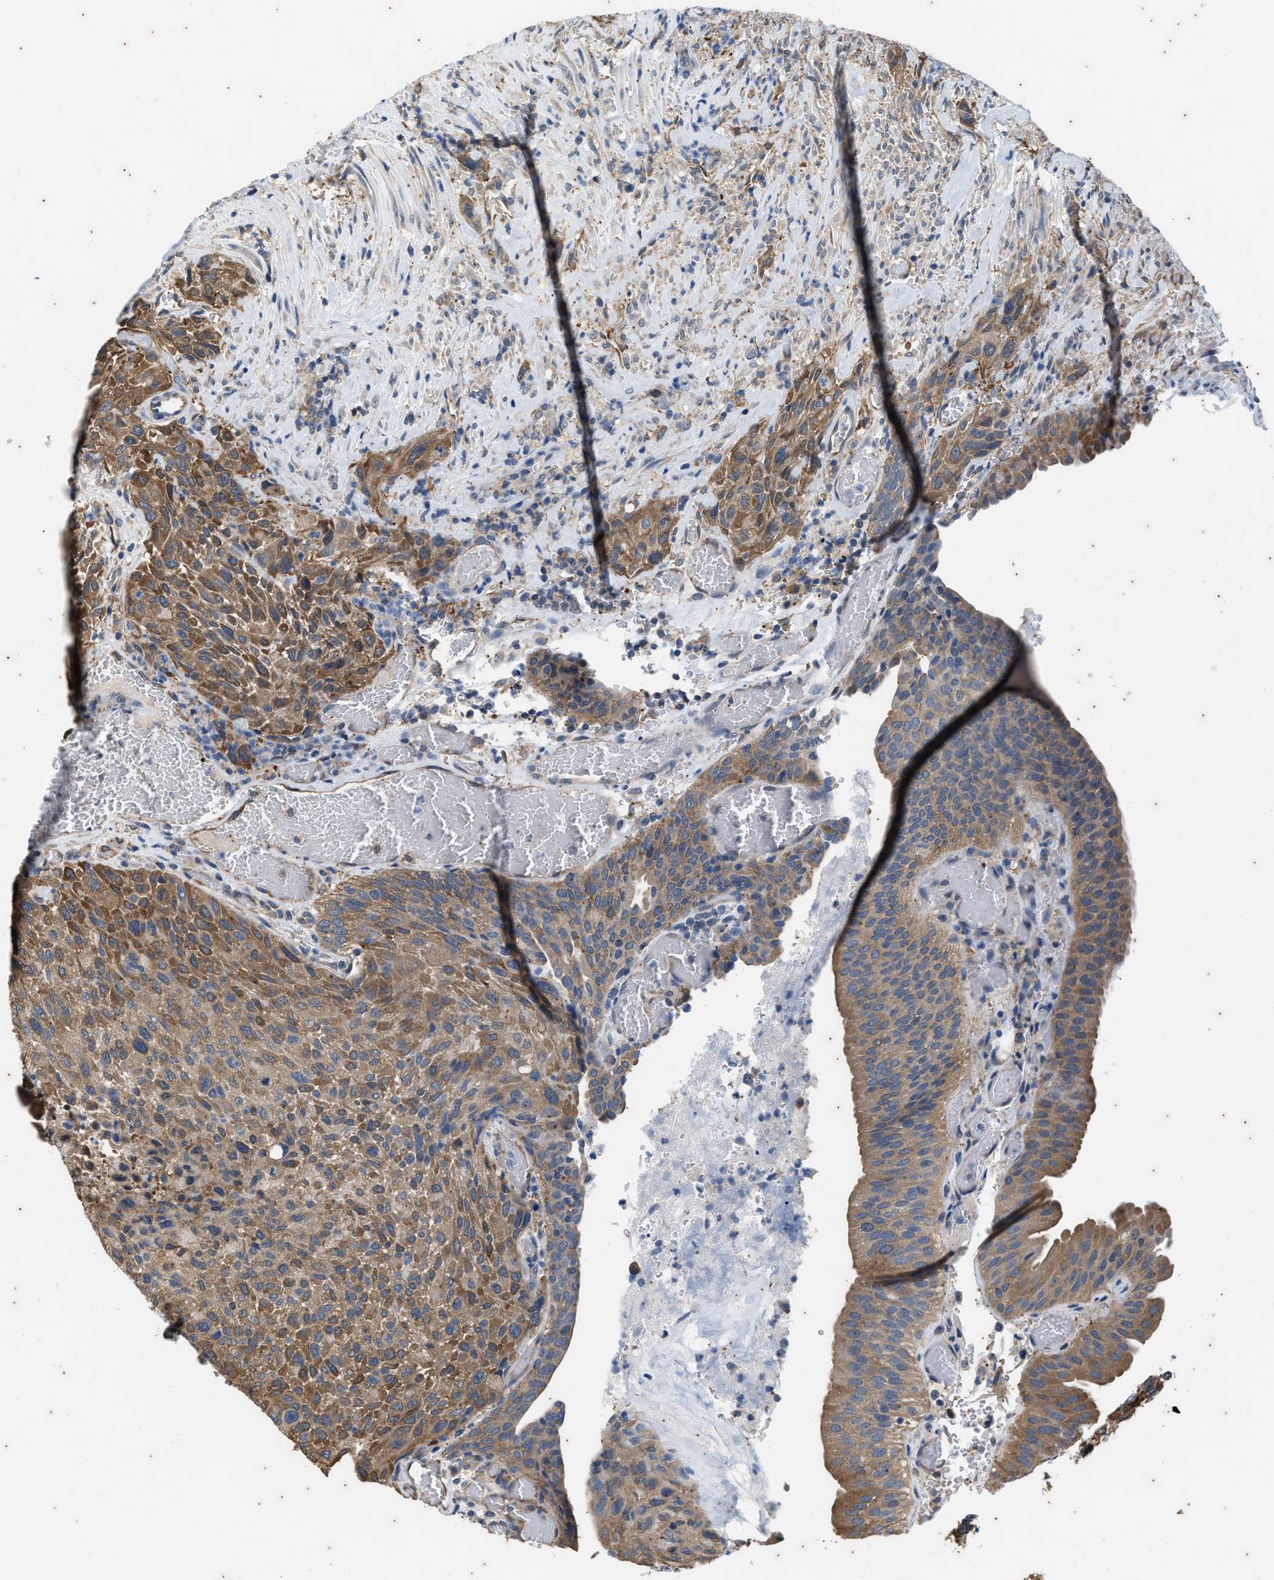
{"staining": {"intensity": "moderate", "quantity": ">75%", "location": "cytoplasmic/membranous"}, "tissue": "urothelial cancer", "cell_type": "Tumor cells", "image_type": "cancer", "snomed": [{"axis": "morphology", "description": "Urothelial carcinoma, Low grade"}, {"axis": "morphology", "description": "Urothelial carcinoma, High grade"}, {"axis": "topography", "description": "Urinary bladder"}], "caption": "An IHC image of tumor tissue is shown. Protein staining in brown labels moderate cytoplasmic/membranous positivity in urothelial cancer within tumor cells. (DAB (3,3'-diaminobenzidine) = brown stain, brightfield microscopy at high magnification).", "gene": "COX19", "patient": {"sex": "male", "age": 35}}